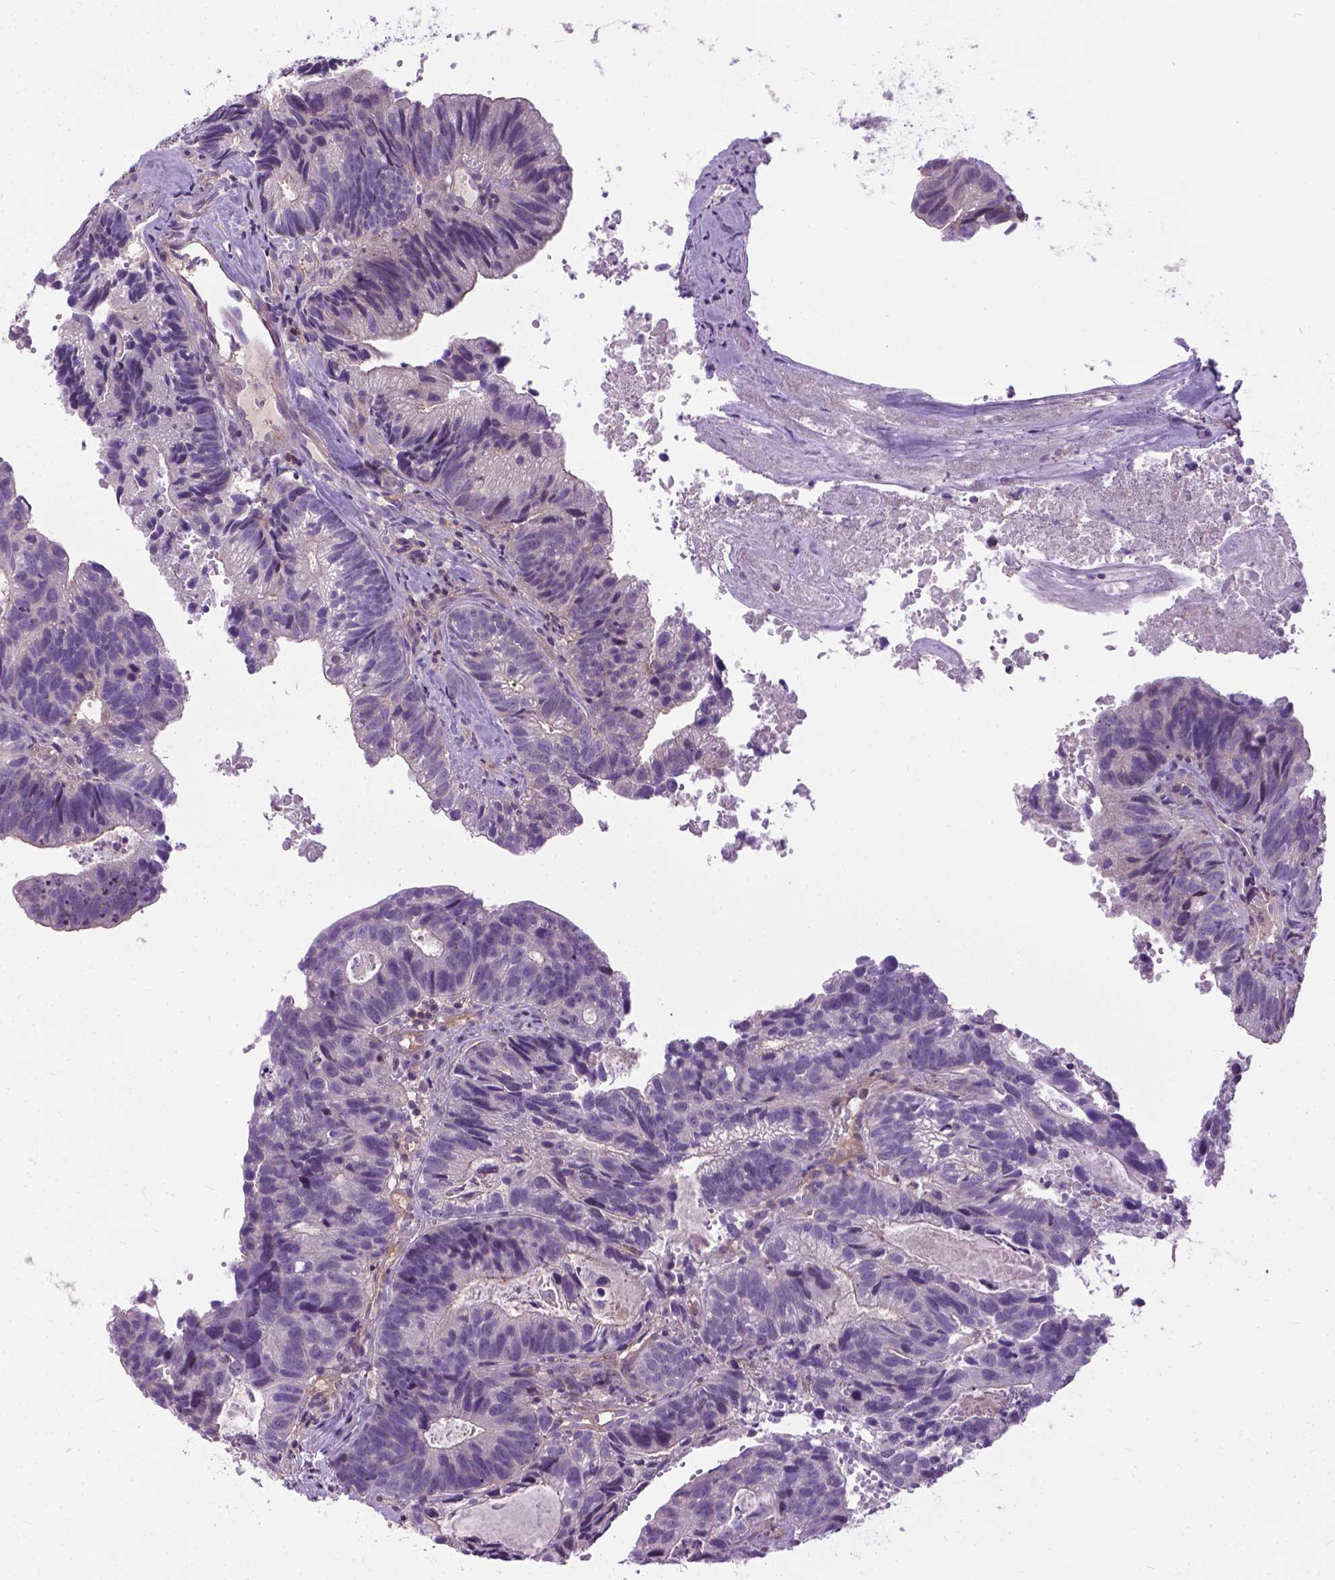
{"staining": {"intensity": "negative", "quantity": "none", "location": "none"}, "tissue": "head and neck cancer", "cell_type": "Tumor cells", "image_type": "cancer", "snomed": [{"axis": "morphology", "description": "Adenocarcinoma, NOS"}, {"axis": "topography", "description": "Head-Neck"}], "caption": "The histopathology image reveals no staining of tumor cells in head and neck cancer (adenocarcinoma).", "gene": "JAK3", "patient": {"sex": "male", "age": 62}}